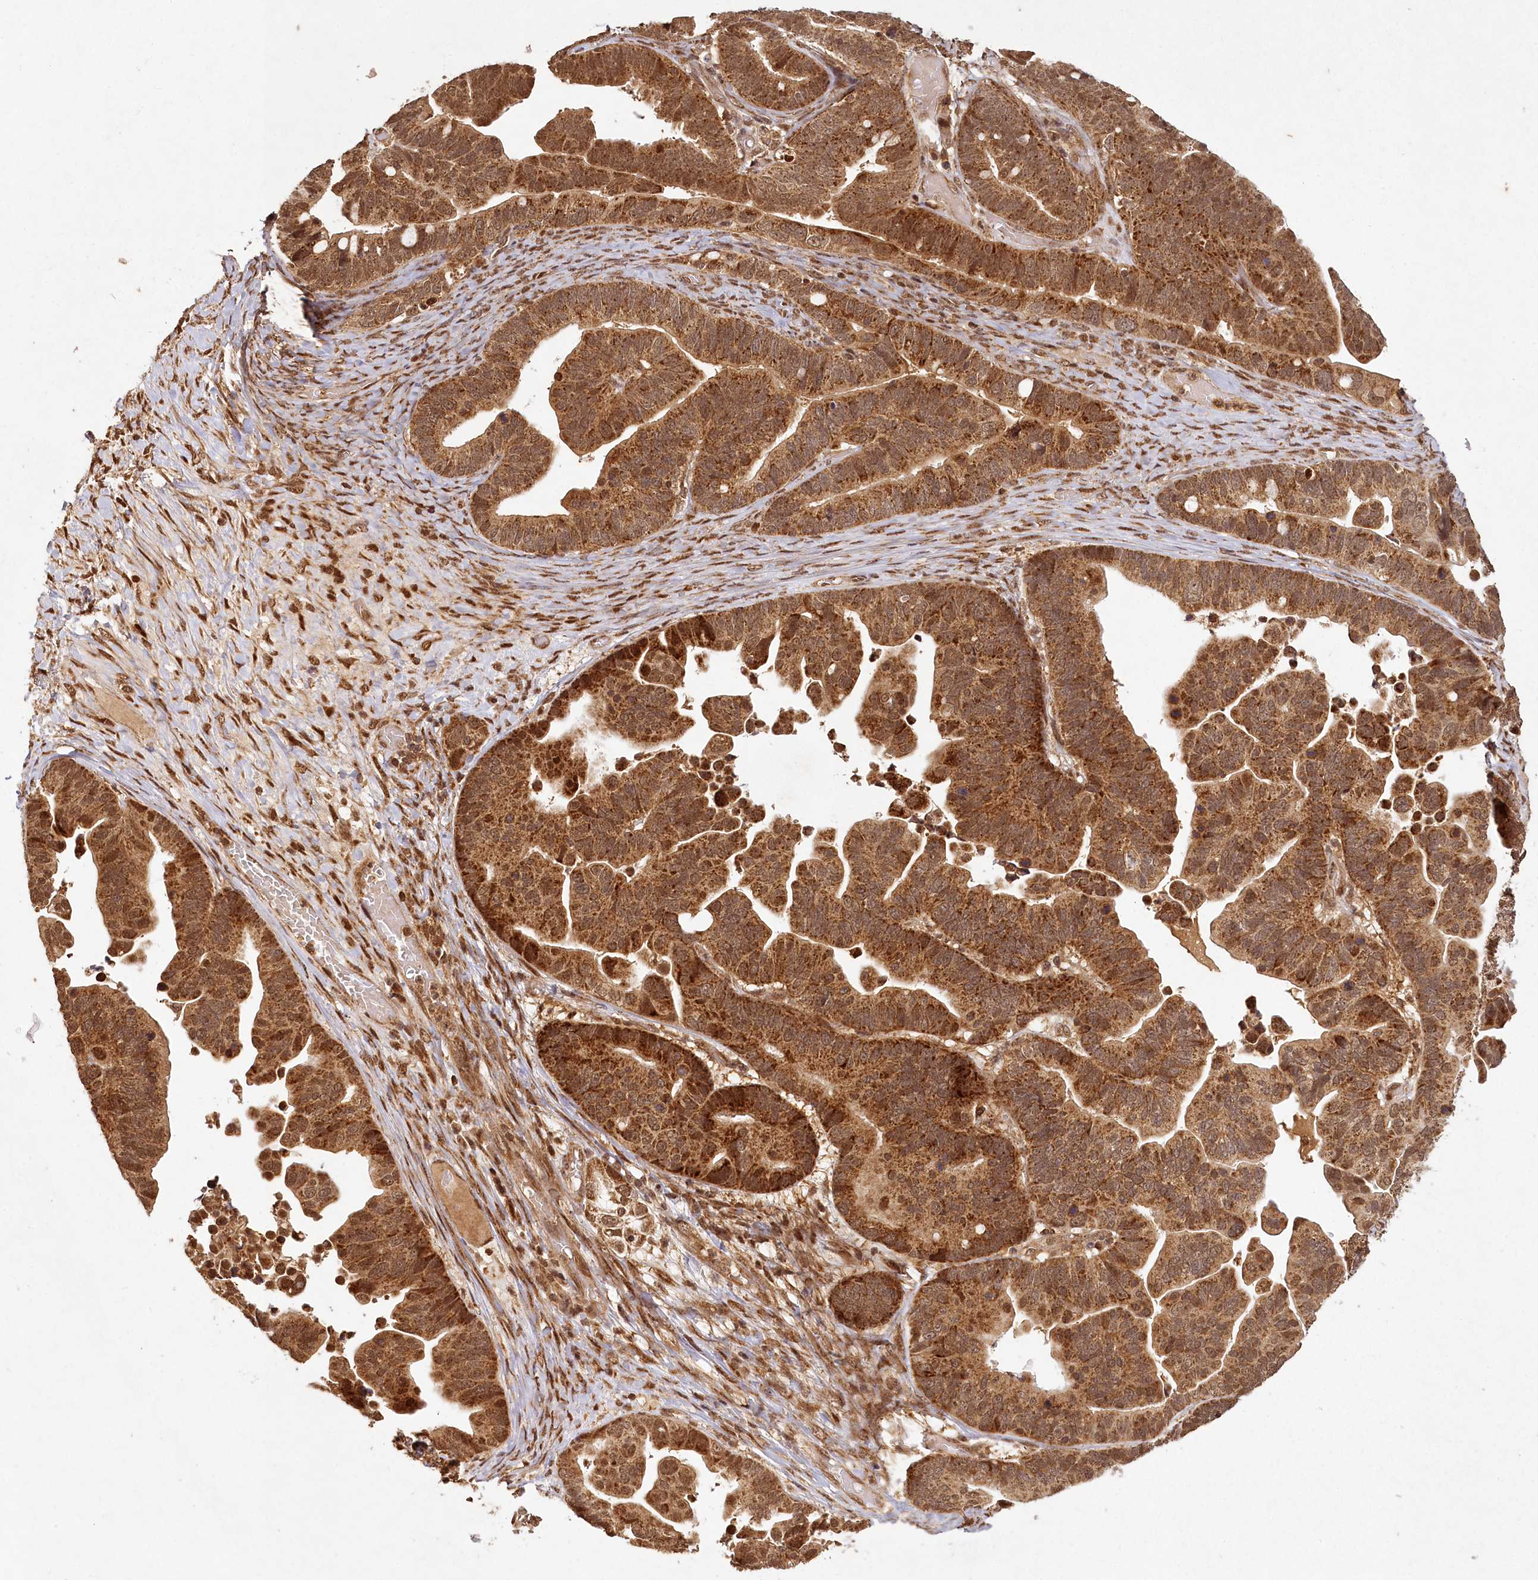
{"staining": {"intensity": "strong", "quantity": ">75%", "location": "cytoplasmic/membranous"}, "tissue": "ovarian cancer", "cell_type": "Tumor cells", "image_type": "cancer", "snomed": [{"axis": "morphology", "description": "Cystadenocarcinoma, serous, NOS"}, {"axis": "topography", "description": "Ovary"}], "caption": "Ovarian cancer (serous cystadenocarcinoma) stained with a protein marker reveals strong staining in tumor cells.", "gene": "MICU1", "patient": {"sex": "female", "age": 56}}